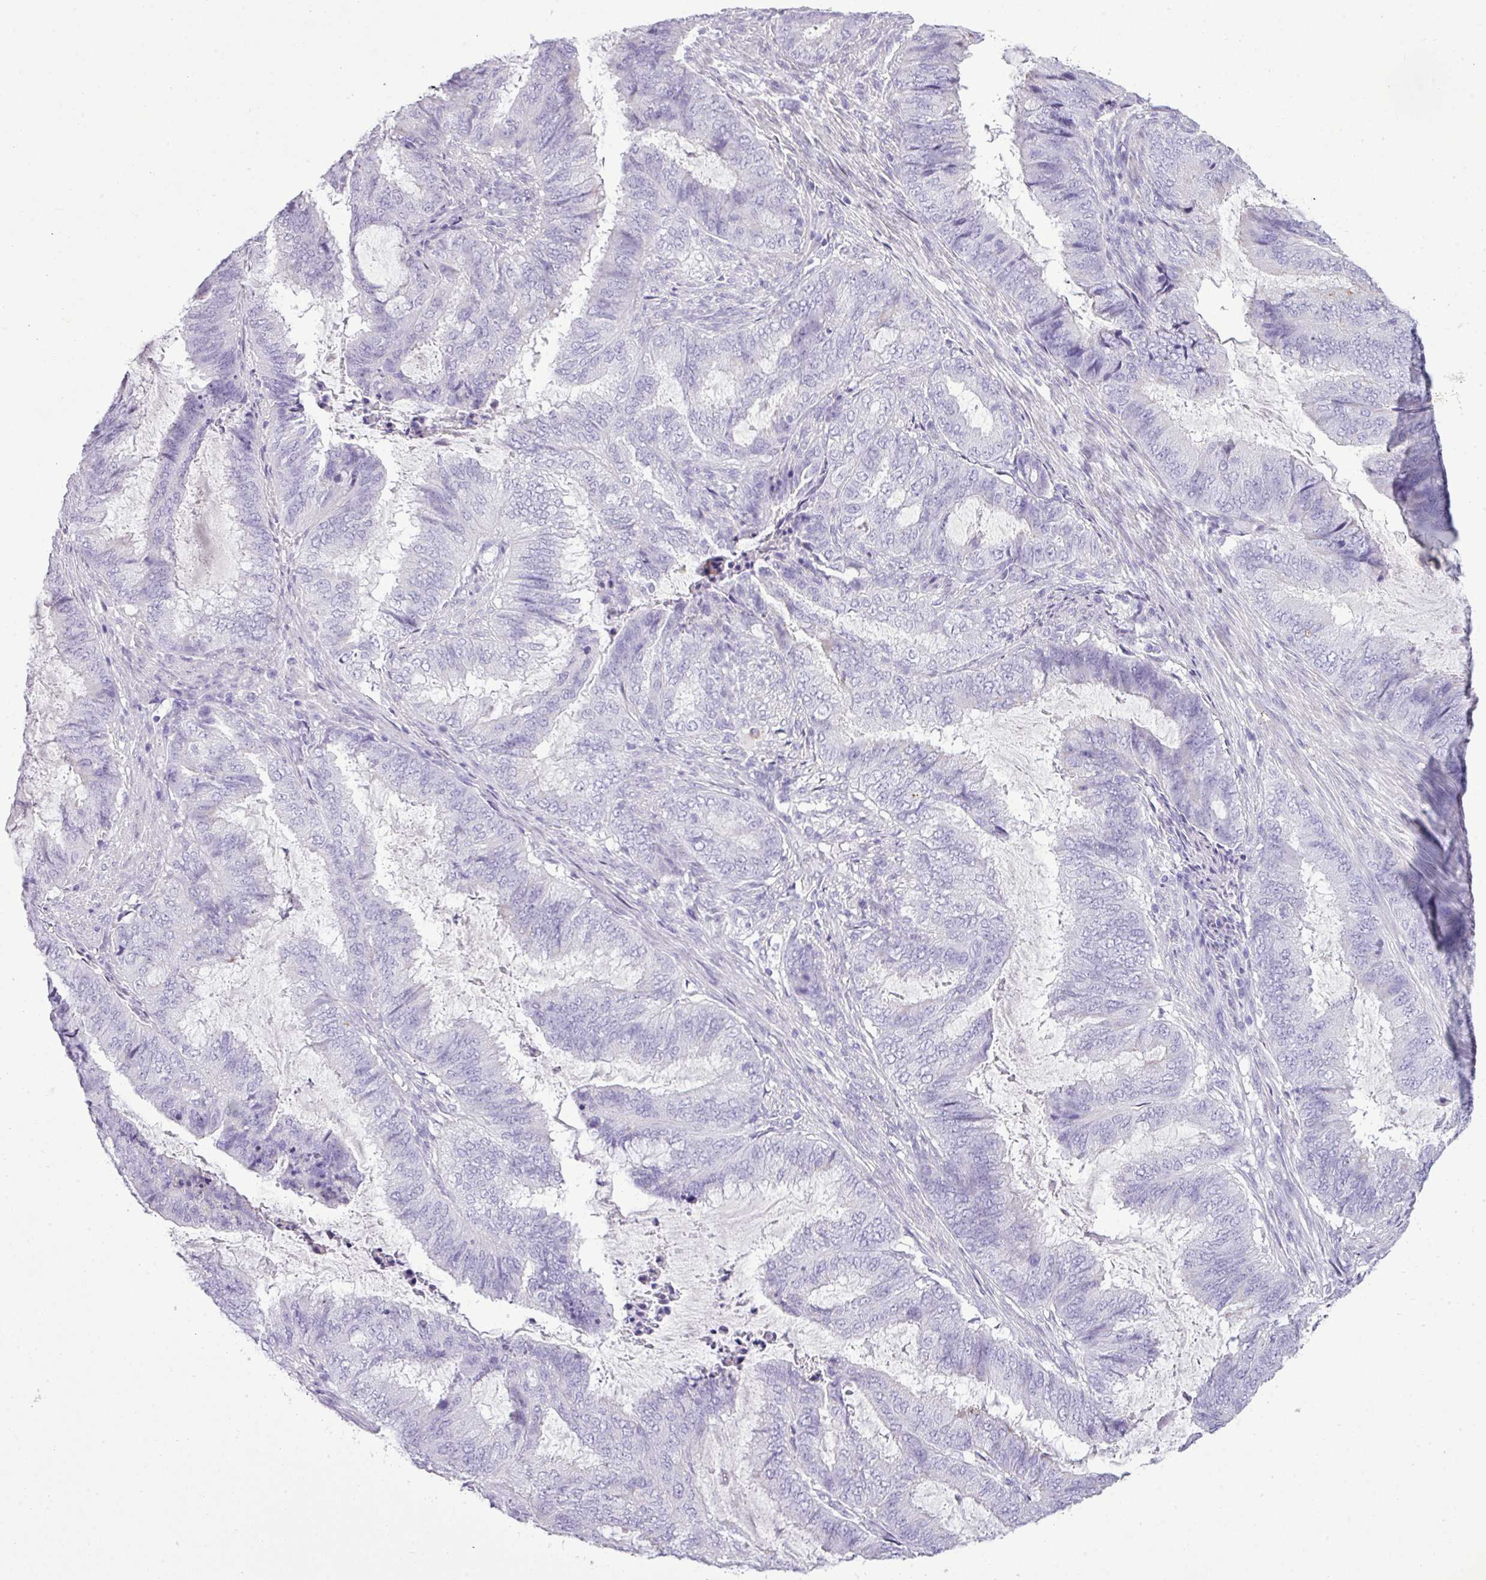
{"staining": {"intensity": "negative", "quantity": "none", "location": "none"}, "tissue": "endometrial cancer", "cell_type": "Tumor cells", "image_type": "cancer", "snomed": [{"axis": "morphology", "description": "Adenocarcinoma, NOS"}, {"axis": "topography", "description": "Endometrium"}], "caption": "High magnification brightfield microscopy of endometrial adenocarcinoma stained with DAB (brown) and counterstained with hematoxylin (blue): tumor cells show no significant staining.", "gene": "RBMXL2", "patient": {"sex": "female", "age": 51}}